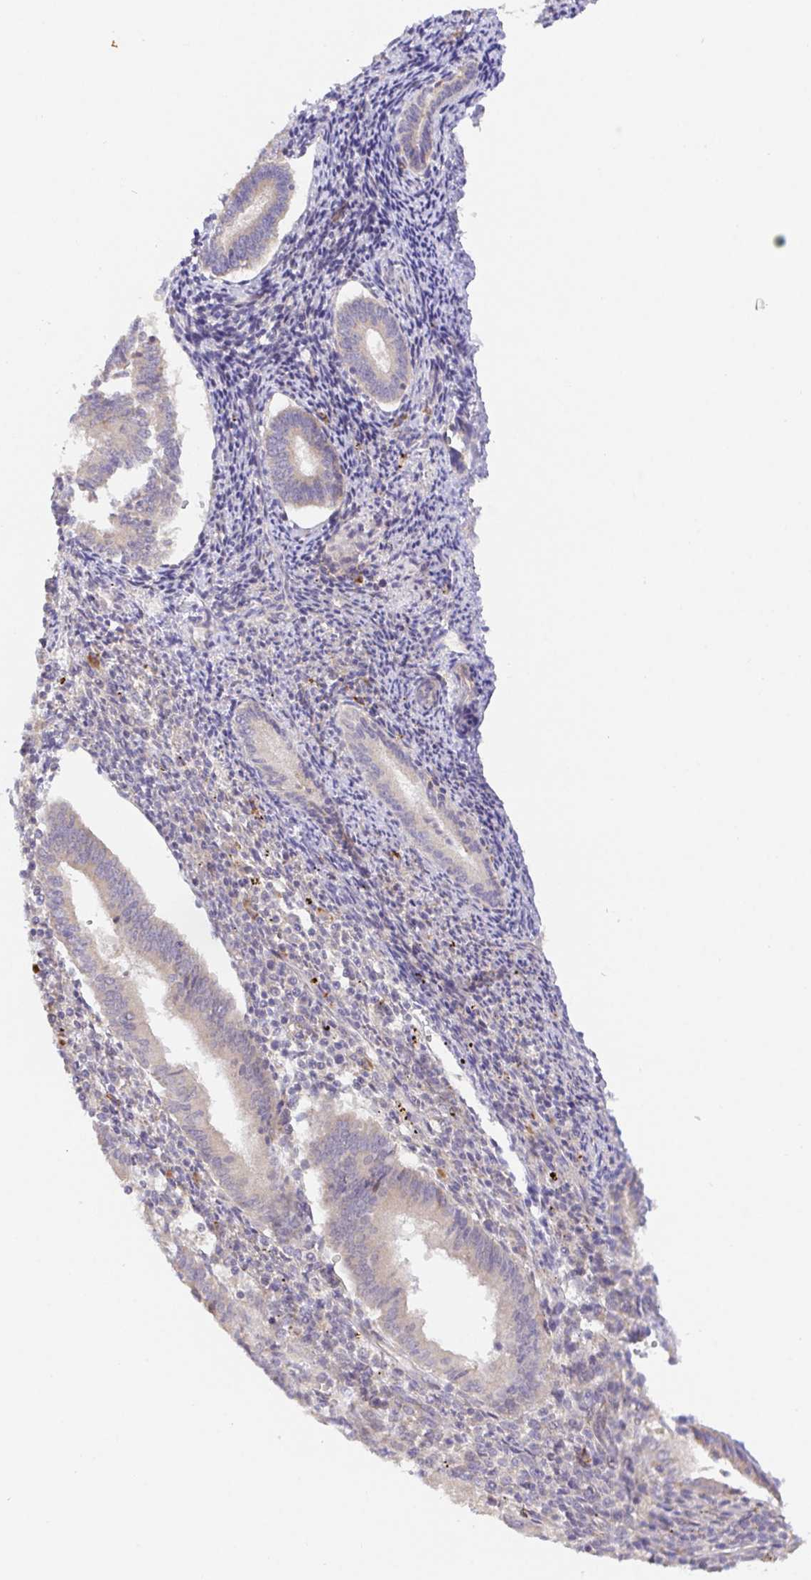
{"staining": {"intensity": "negative", "quantity": "none", "location": "none"}, "tissue": "endometrium", "cell_type": "Cells in endometrial stroma", "image_type": "normal", "snomed": [{"axis": "morphology", "description": "Normal tissue, NOS"}, {"axis": "topography", "description": "Endometrium"}], "caption": "A photomicrograph of endometrium stained for a protein shows no brown staining in cells in endometrial stroma. (Brightfield microscopy of DAB (3,3'-diaminobenzidine) immunohistochemistry at high magnification).", "gene": "ZDHHC11B", "patient": {"sex": "female", "age": 41}}